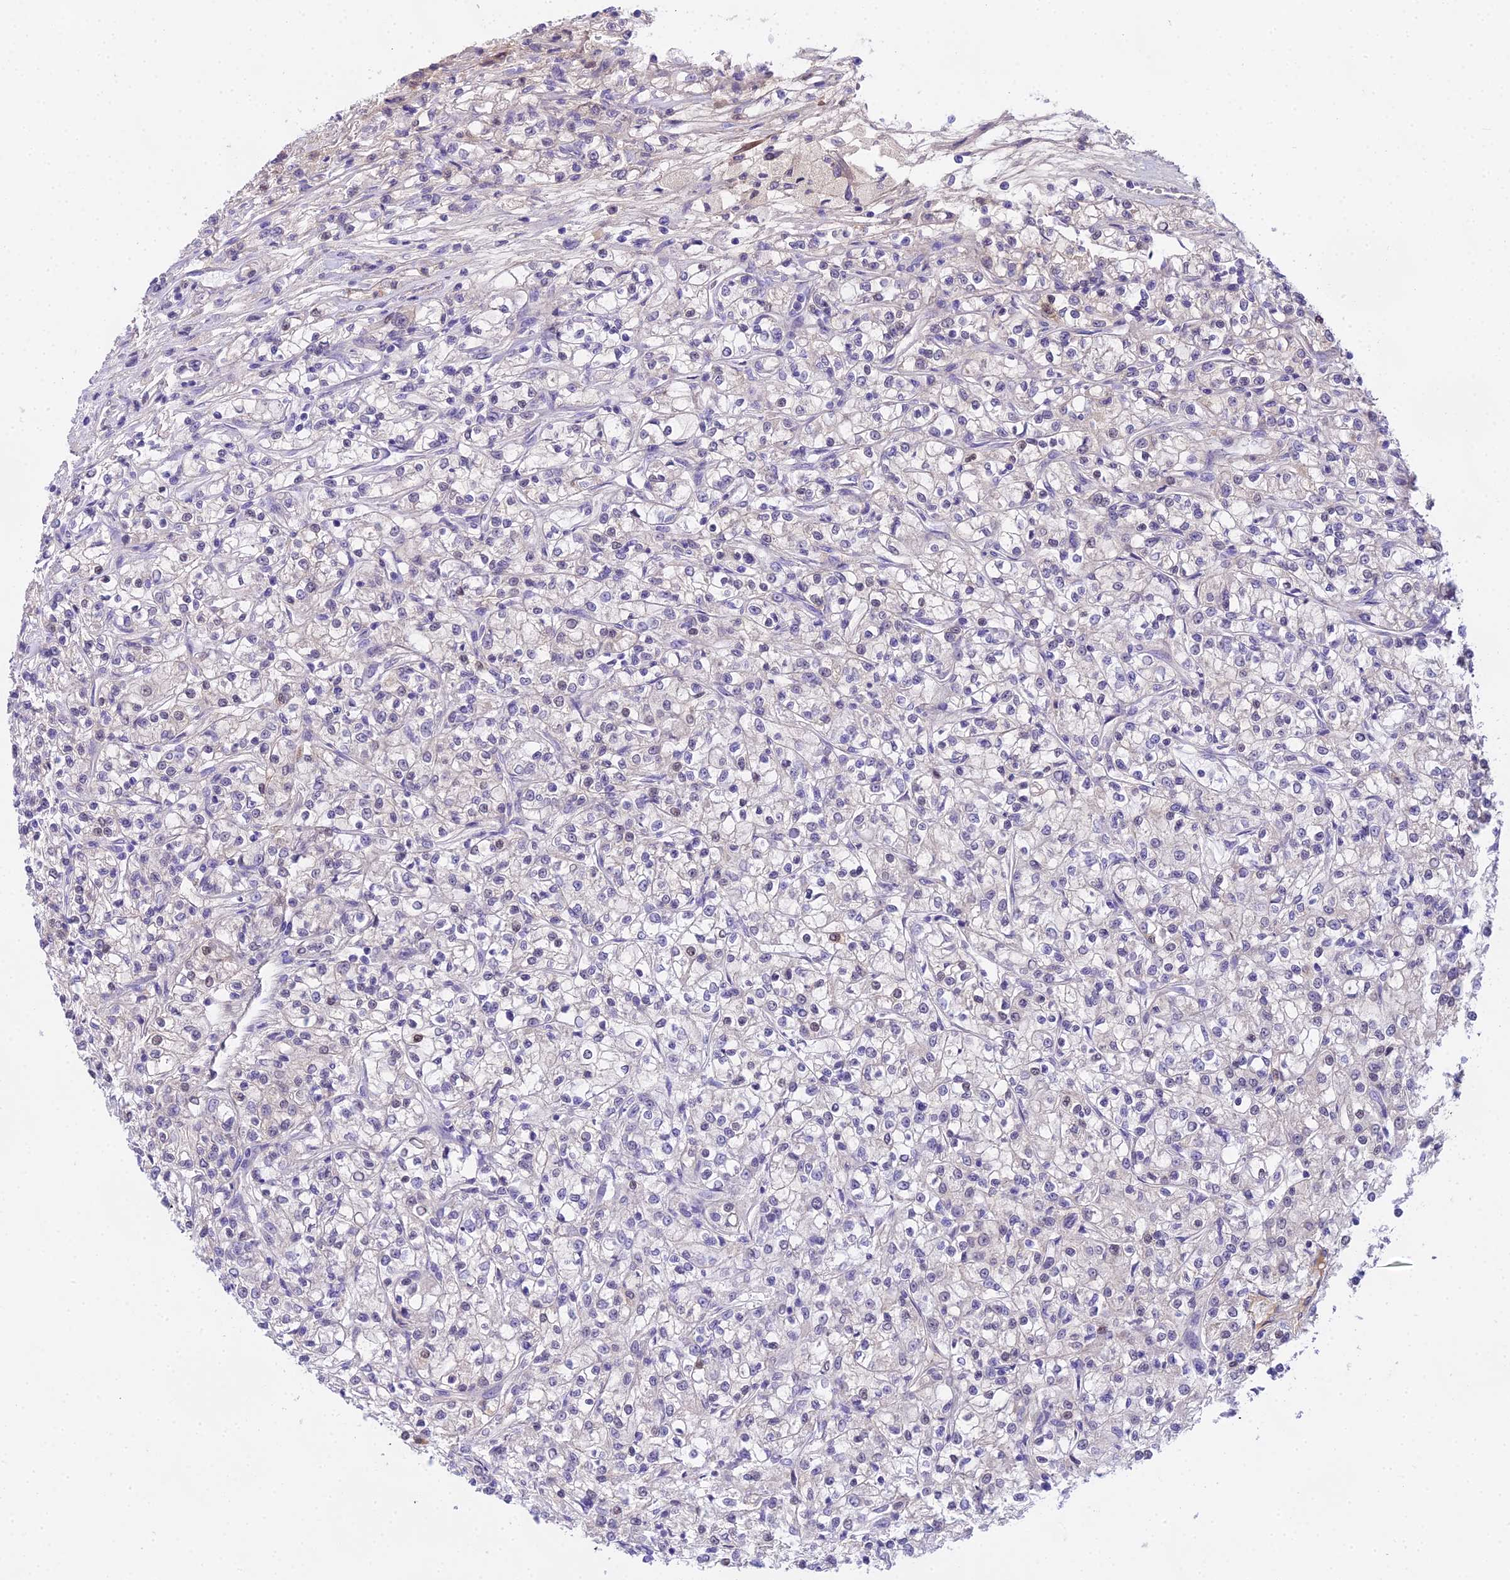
{"staining": {"intensity": "negative", "quantity": "none", "location": "none"}, "tissue": "renal cancer", "cell_type": "Tumor cells", "image_type": "cancer", "snomed": [{"axis": "morphology", "description": "Adenocarcinoma, NOS"}, {"axis": "topography", "description": "Kidney"}], "caption": "Immunohistochemical staining of human renal cancer demonstrates no significant positivity in tumor cells.", "gene": "MAT2A", "patient": {"sex": "female", "age": 59}}